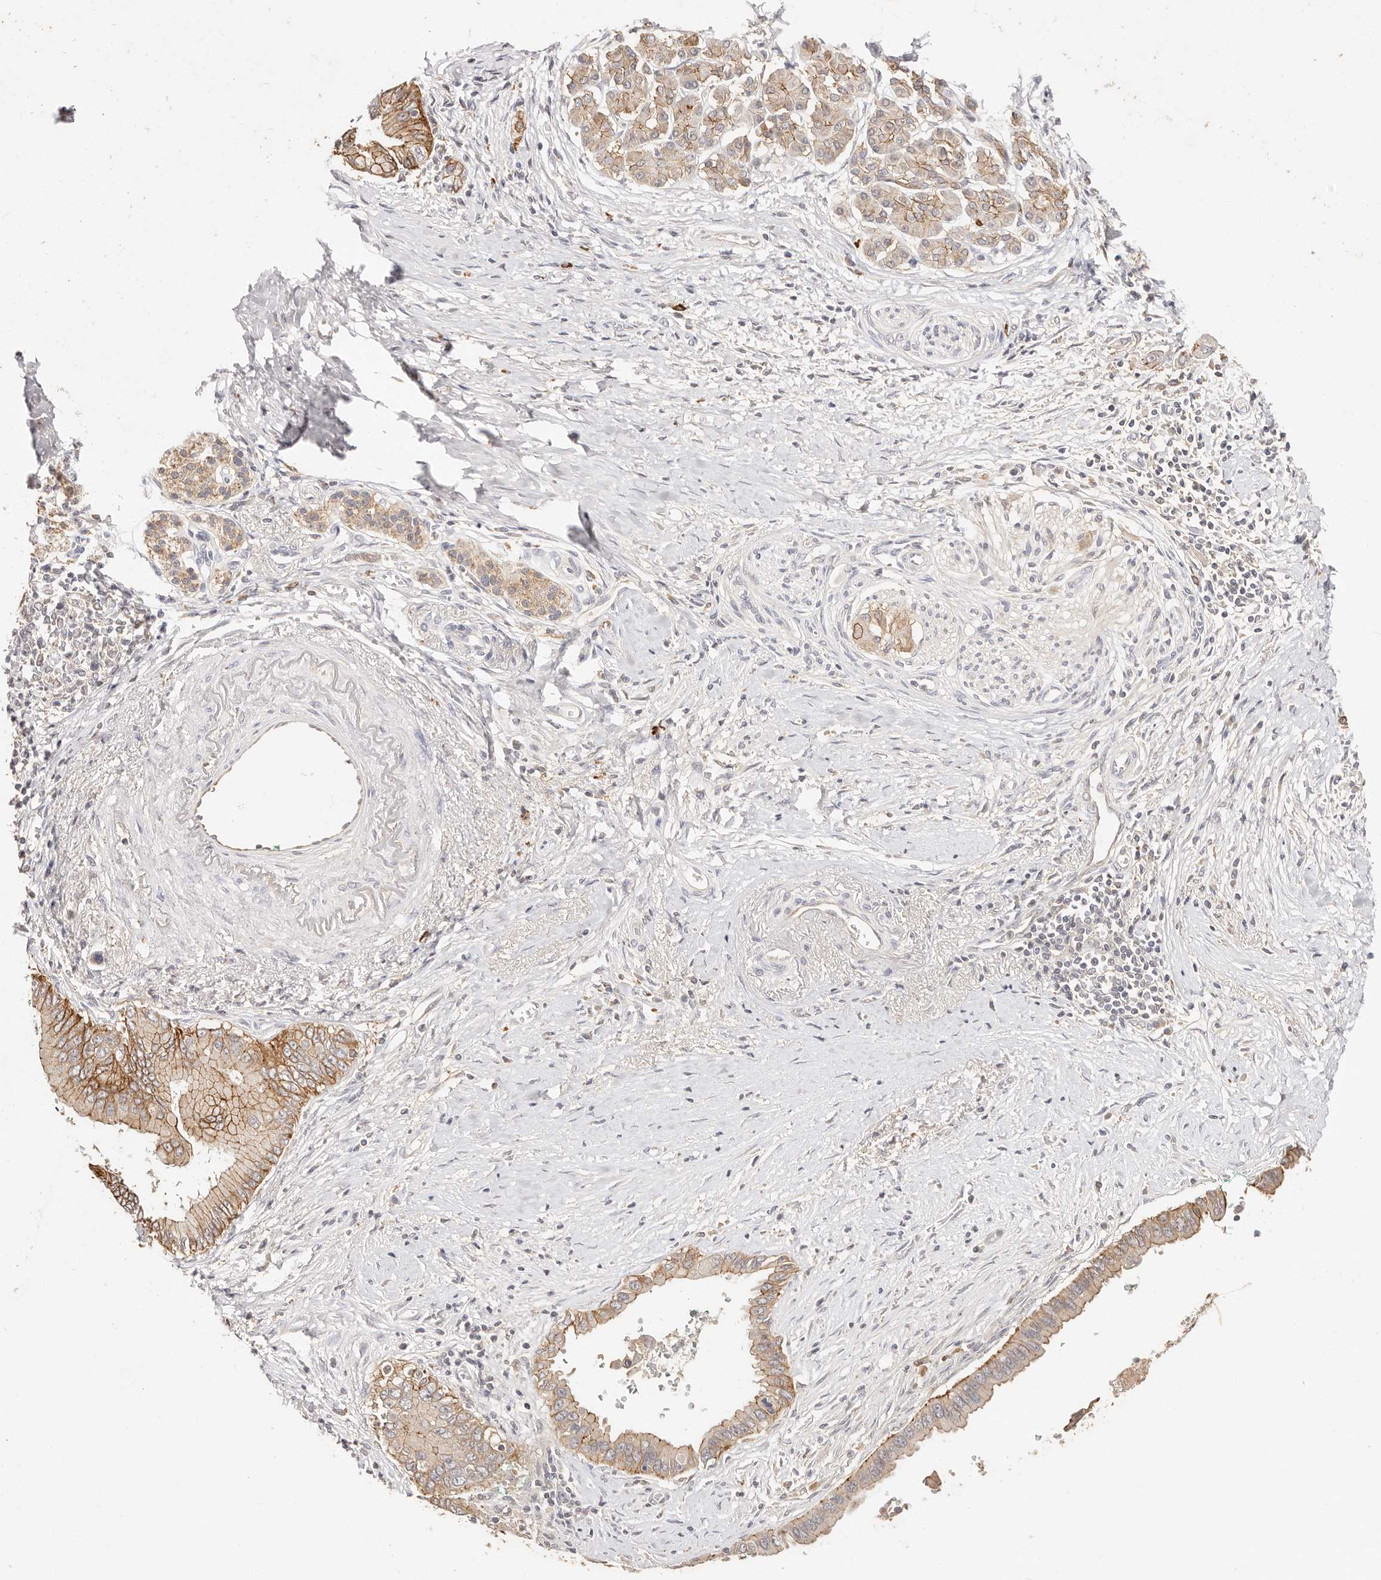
{"staining": {"intensity": "moderate", "quantity": "25%-75%", "location": "cytoplasmic/membranous"}, "tissue": "pancreatic cancer", "cell_type": "Tumor cells", "image_type": "cancer", "snomed": [{"axis": "morphology", "description": "Adenocarcinoma, NOS"}, {"axis": "topography", "description": "Pancreas"}], "caption": "Pancreatic cancer (adenocarcinoma) stained for a protein (brown) shows moderate cytoplasmic/membranous positive staining in approximately 25%-75% of tumor cells.", "gene": "CXADR", "patient": {"sex": "male", "age": 78}}